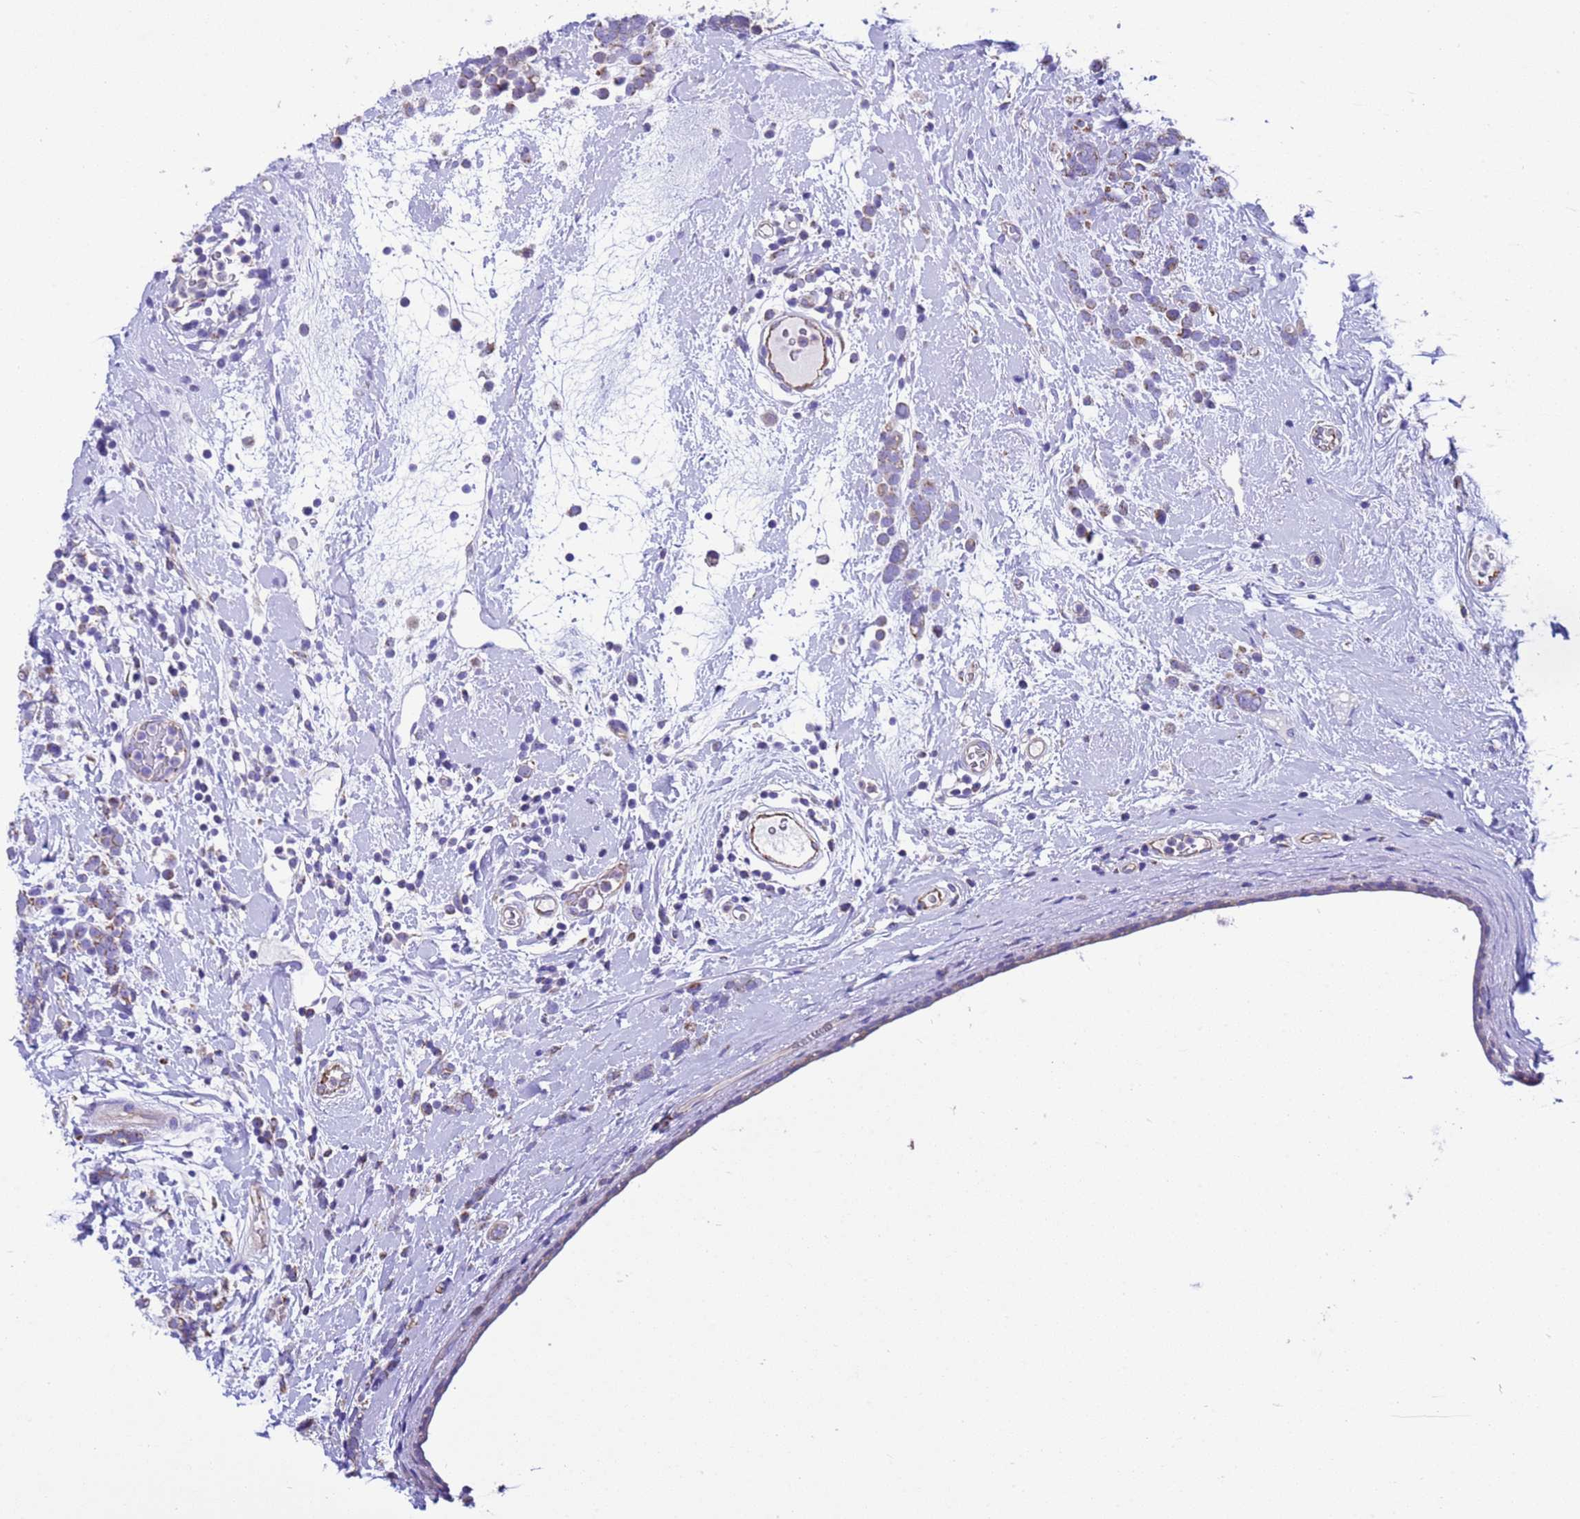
{"staining": {"intensity": "weak", "quantity": "<25%", "location": "cytoplasmic/membranous"}, "tissue": "breast cancer", "cell_type": "Tumor cells", "image_type": "cancer", "snomed": [{"axis": "morphology", "description": "Lobular carcinoma"}, {"axis": "topography", "description": "Breast"}], "caption": "There is no significant positivity in tumor cells of lobular carcinoma (breast). The staining was performed using DAB to visualize the protein expression in brown, while the nuclei were stained in blue with hematoxylin (Magnification: 20x).", "gene": "CCDC191", "patient": {"sex": "female", "age": 58}}